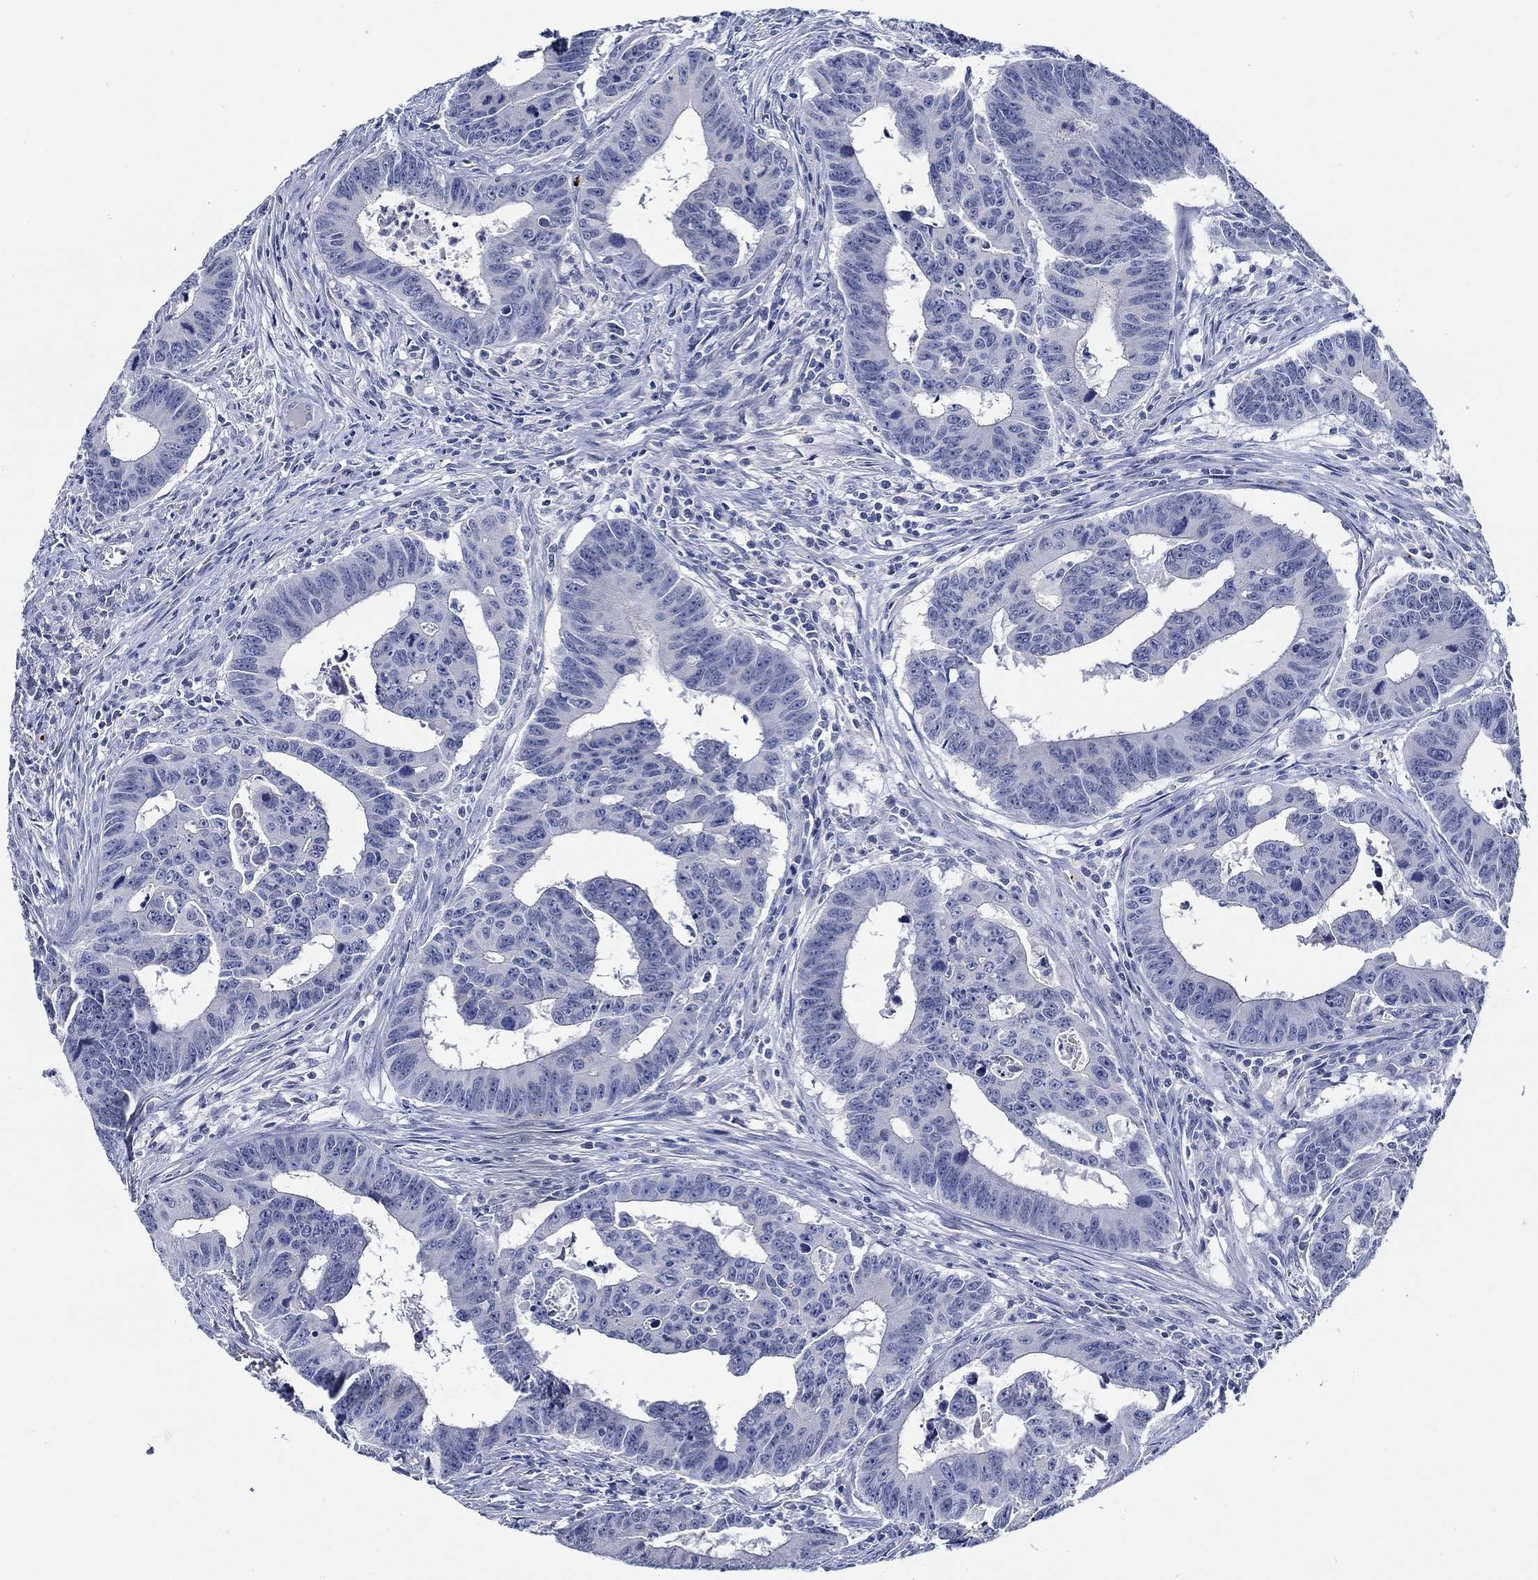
{"staining": {"intensity": "negative", "quantity": "none", "location": "none"}, "tissue": "colorectal cancer", "cell_type": "Tumor cells", "image_type": "cancer", "snomed": [{"axis": "morphology", "description": "Adenocarcinoma, NOS"}, {"axis": "topography", "description": "Appendix"}, {"axis": "topography", "description": "Colon"}, {"axis": "topography", "description": "Cecum"}, {"axis": "topography", "description": "Colon asc"}], "caption": "High power microscopy photomicrograph of an immunohistochemistry (IHC) image of colorectal cancer (adenocarcinoma), revealing no significant expression in tumor cells.", "gene": "ALOX12", "patient": {"sex": "female", "age": 85}}